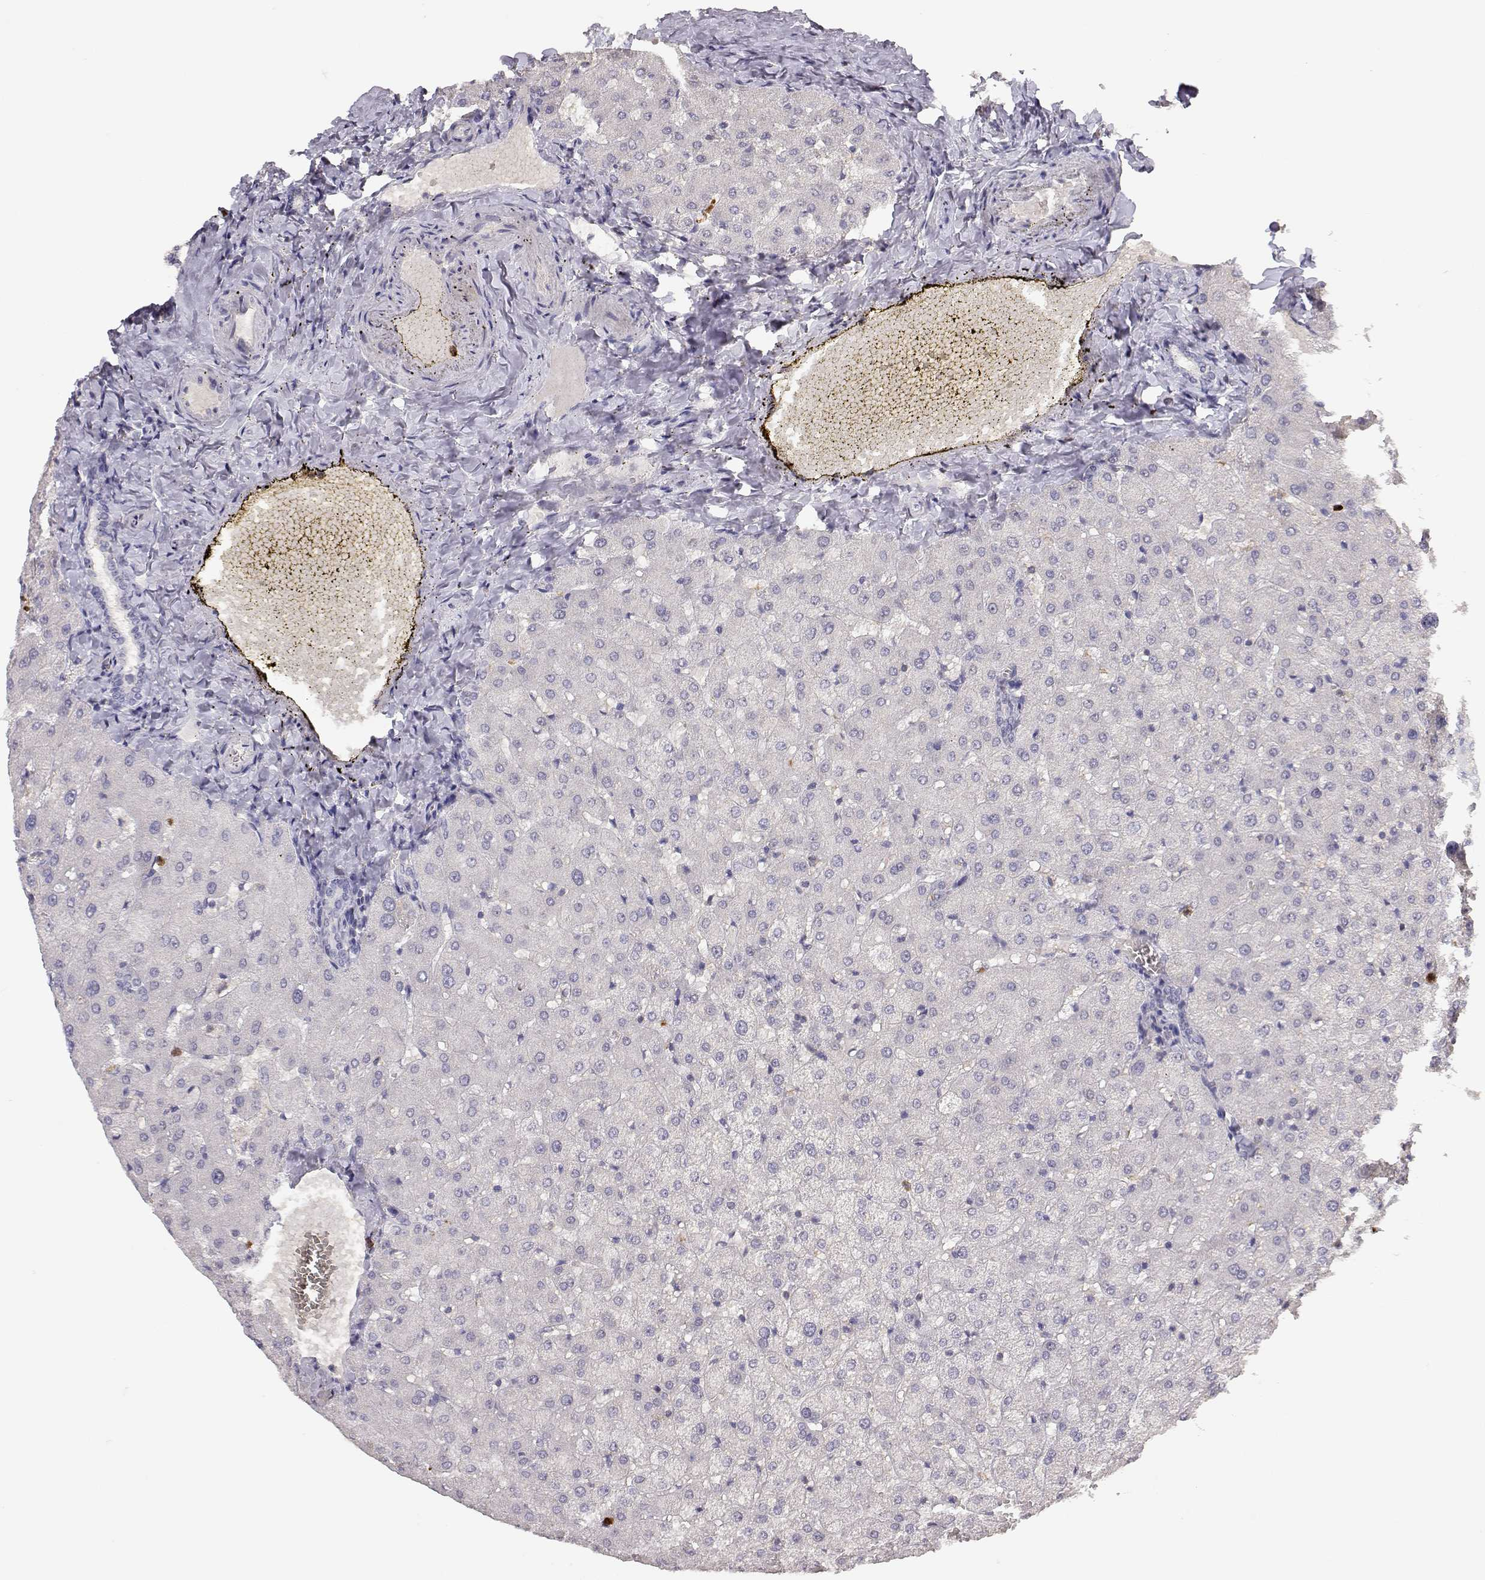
{"staining": {"intensity": "negative", "quantity": "none", "location": "none"}, "tissue": "liver", "cell_type": "Cholangiocytes", "image_type": "normal", "snomed": [{"axis": "morphology", "description": "Normal tissue, NOS"}, {"axis": "topography", "description": "Liver"}], "caption": "DAB immunohistochemical staining of normal human liver exhibits no significant staining in cholangiocytes. (DAB (3,3'-diaminobenzidine) immunohistochemistry visualized using brightfield microscopy, high magnification).", "gene": "TNFRSF10C", "patient": {"sex": "female", "age": 50}}